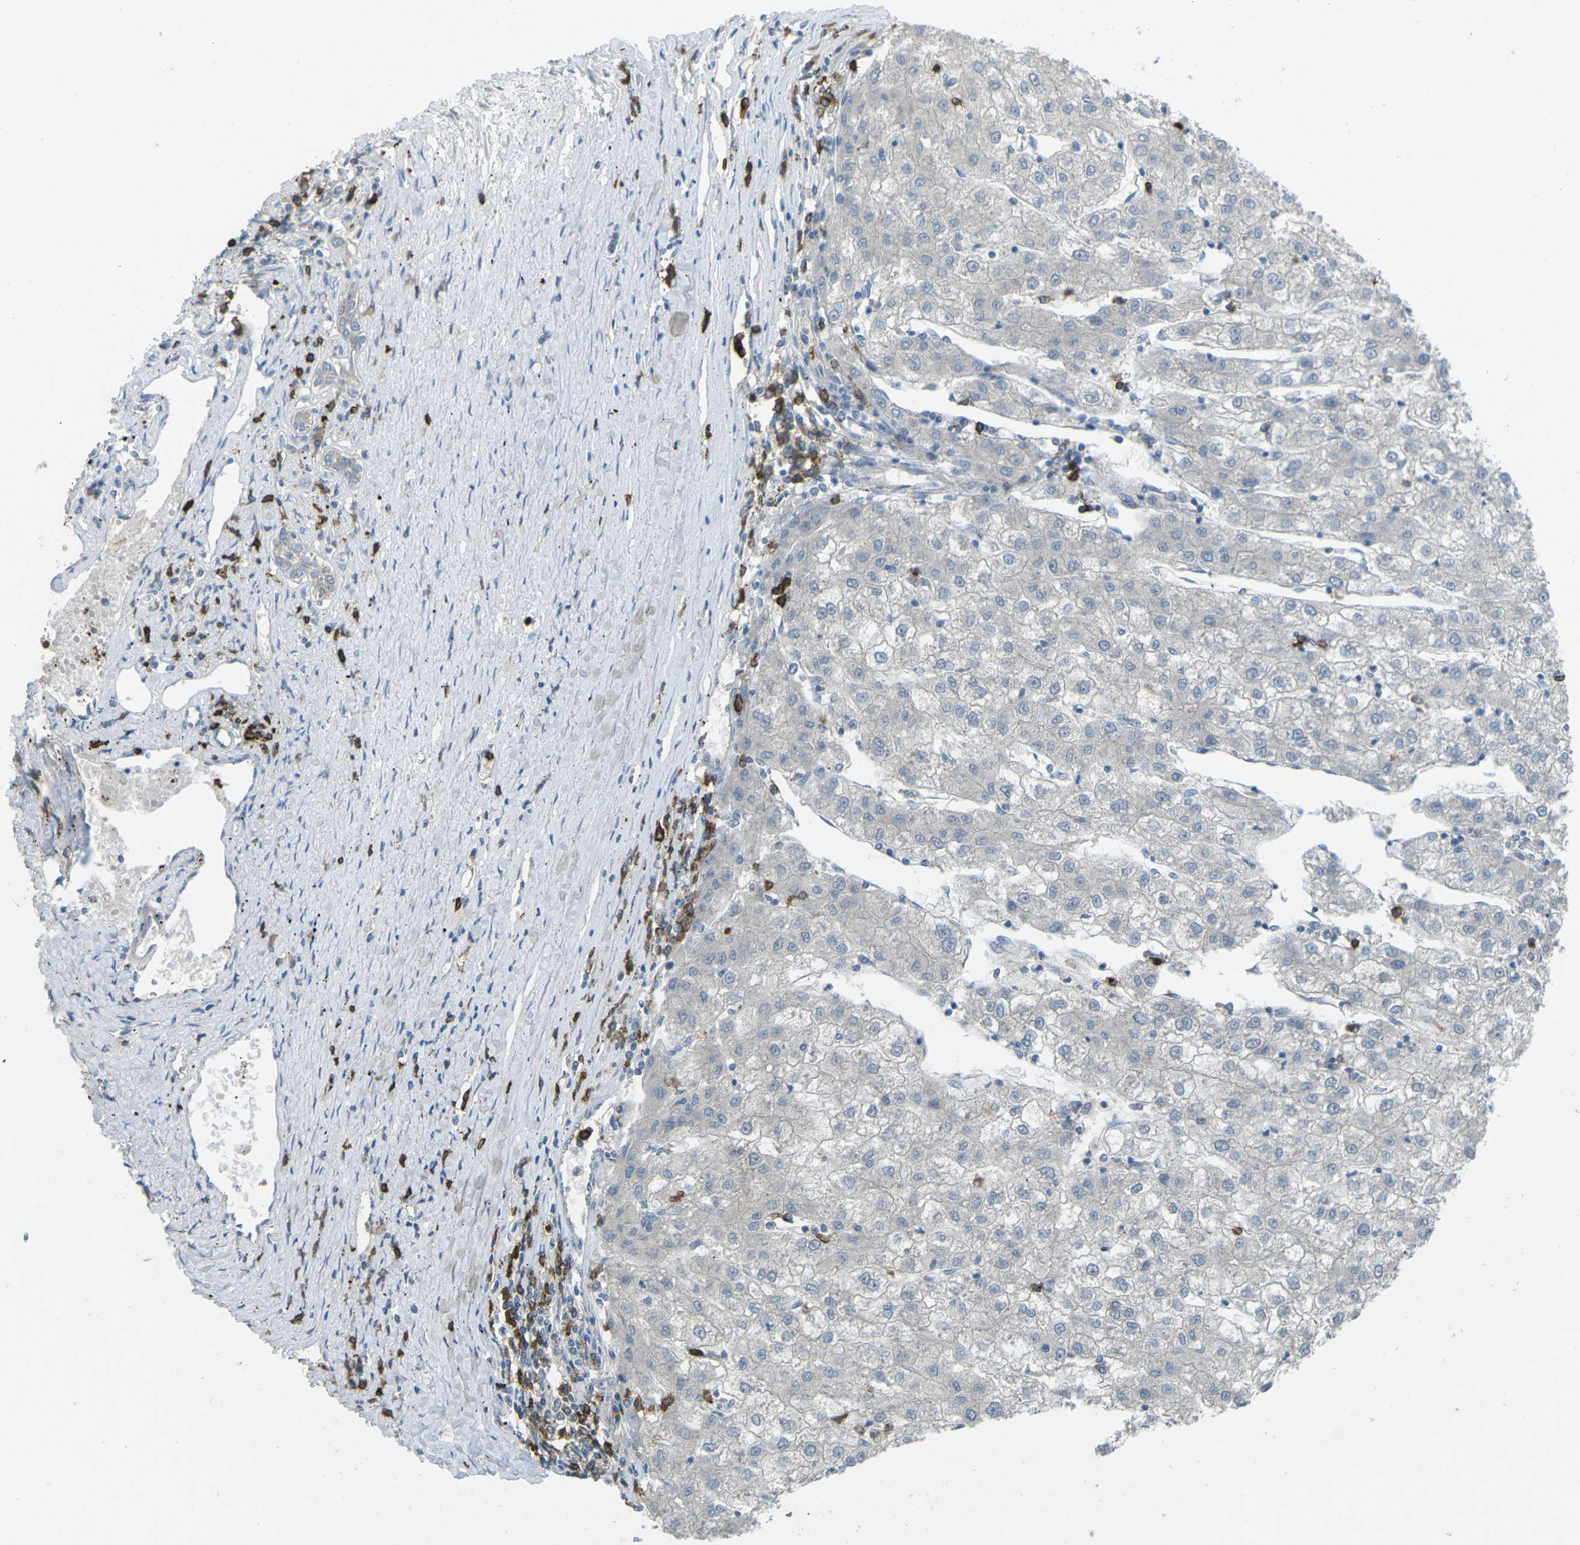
{"staining": {"intensity": "negative", "quantity": "none", "location": "none"}, "tissue": "liver cancer", "cell_type": "Tumor cells", "image_type": "cancer", "snomed": [{"axis": "morphology", "description": "Carcinoma, Hepatocellular, NOS"}, {"axis": "topography", "description": "Liver"}], "caption": "Tumor cells are negative for brown protein staining in hepatocellular carcinoma (liver).", "gene": "CD19", "patient": {"sex": "male", "age": 72}}